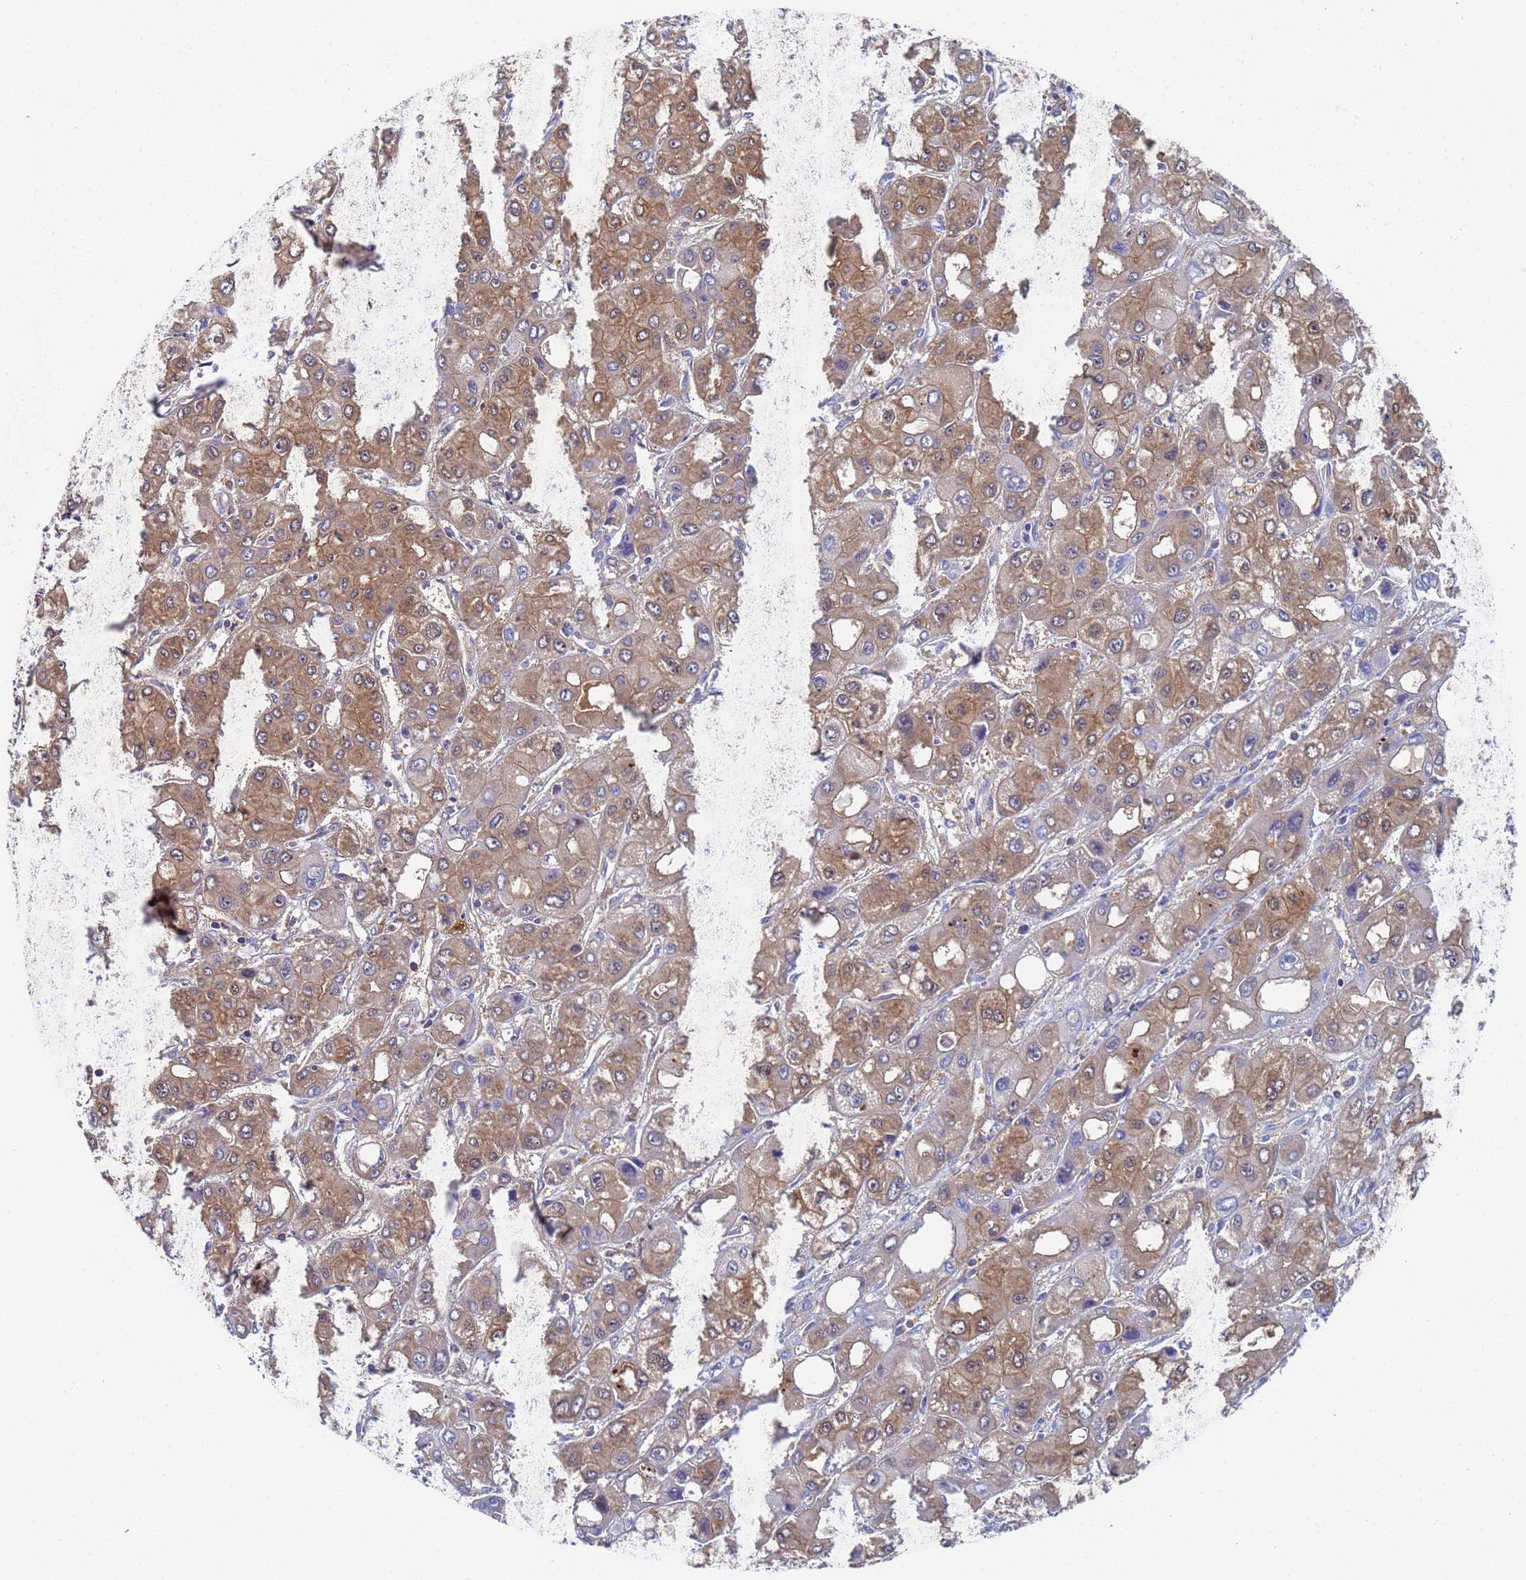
{"staining": {"intensity": "moderate", "quantity": ">75%", "location": "cytoplasmic/membranous"}, "tissue": "liver cancer", "cell_type": "Tumor cells", "image_type": "cancer", "snomed": [{"axis": "morphology", "description": "Carcinoma, Hepatocellular, NOS"}, {"axis": "topography", "description": "Liver"}], "caption": "Liver cancer (hepatocellular carcinoma) tissue shows moderate cytoplasmic/membranous expression in approximately >75% of tumor cells", "gene": "GCHFR", "patient": {"sex": "male", "age": 55}}